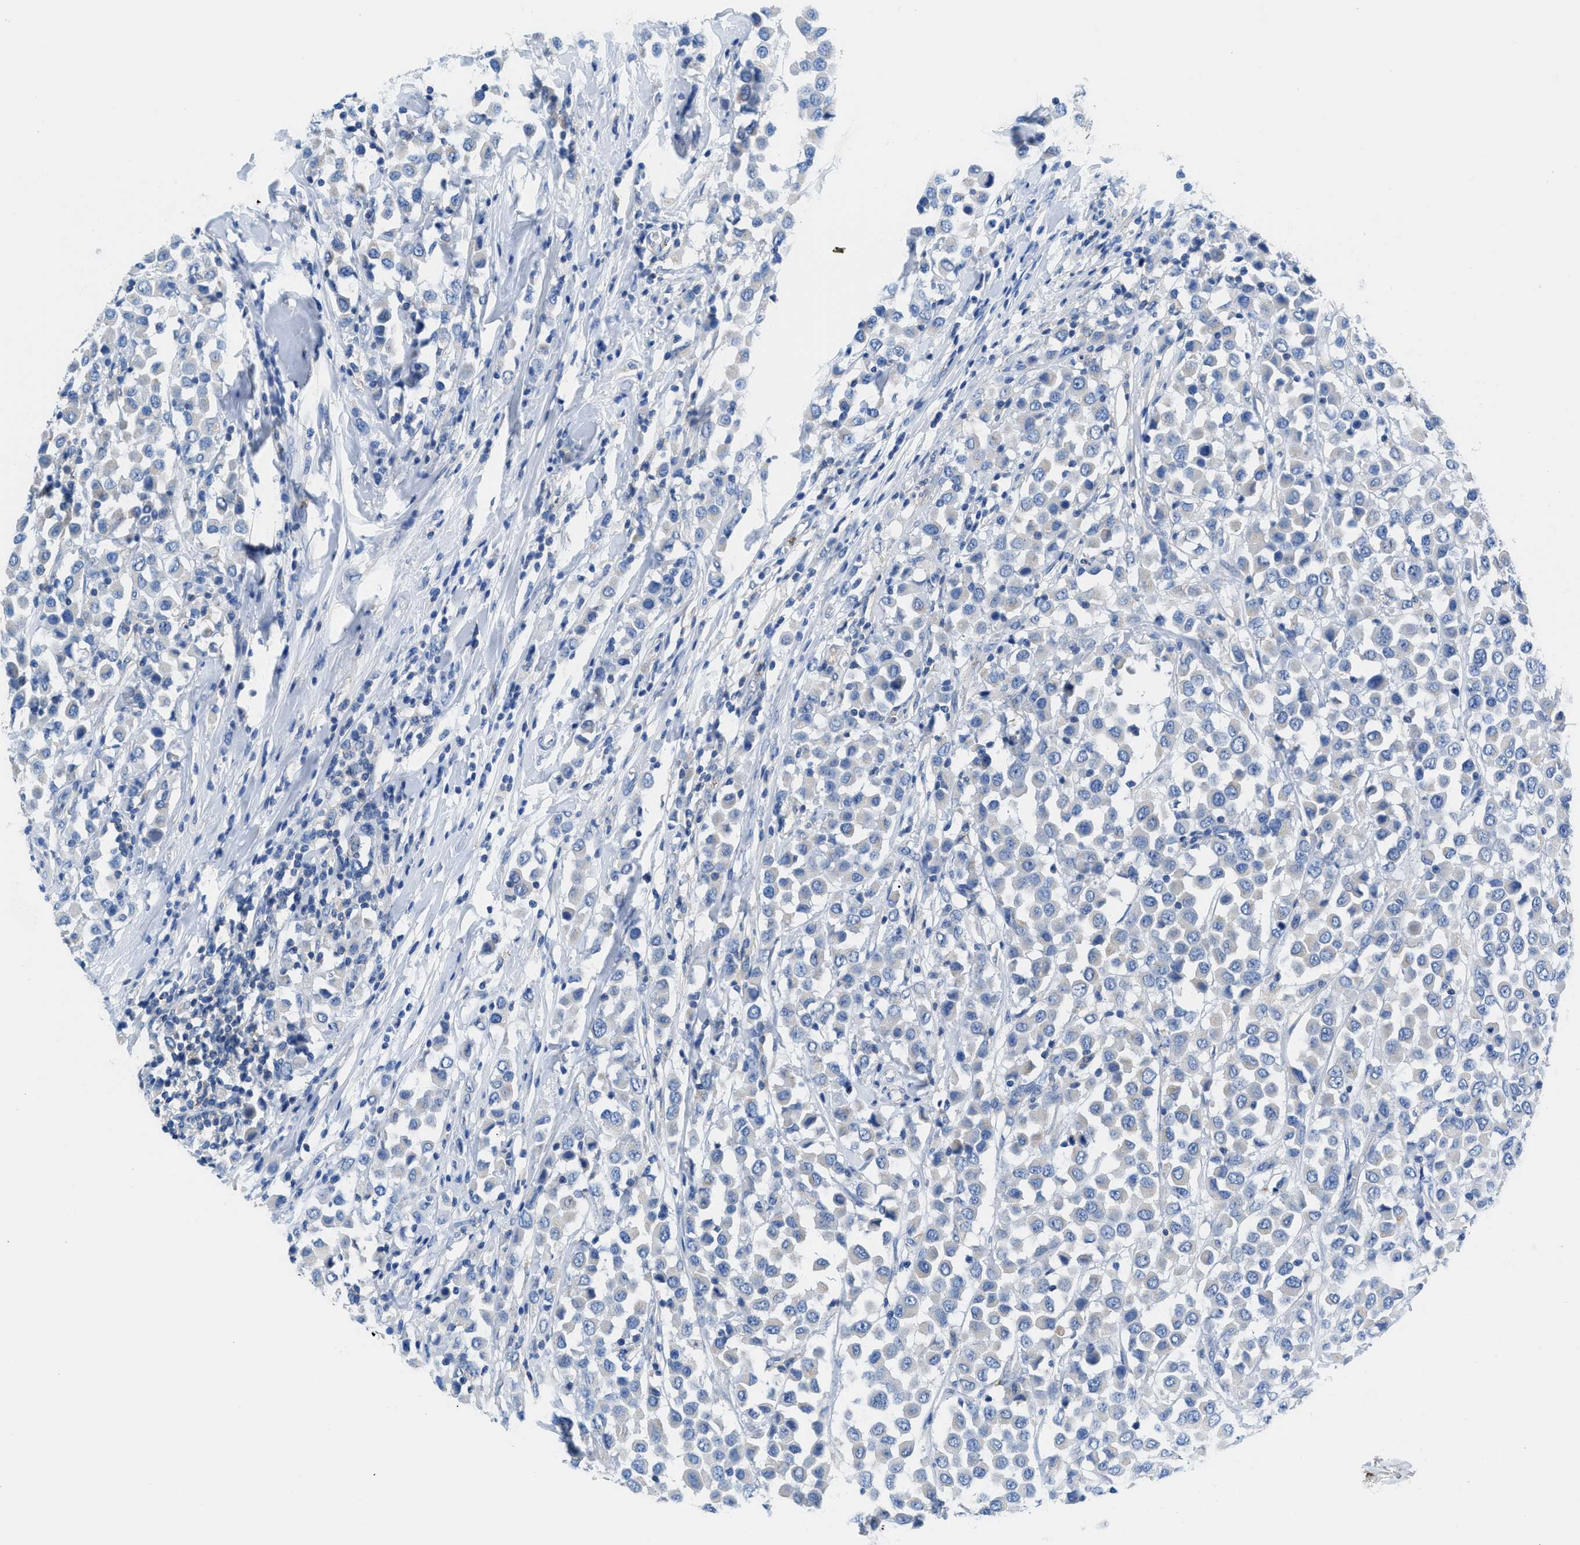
{"staining": {"intensity": "negative", "quantity": "none", "location": "none"}, "tissue": "breast cancer", "cell_type": "Tumor cells", "image_type": "cancer", "snomed": [{"axis": "morphology", "description": "Duct carcinoma"}, {"axis": "topography", "description": "Breast"}], "caption": "IHC micrograph of breast cancer stained for a protein (brown), which shows no staining in tumor cells.", "gene": "NEB", "patient": {"sex": "female", "age": 61}}